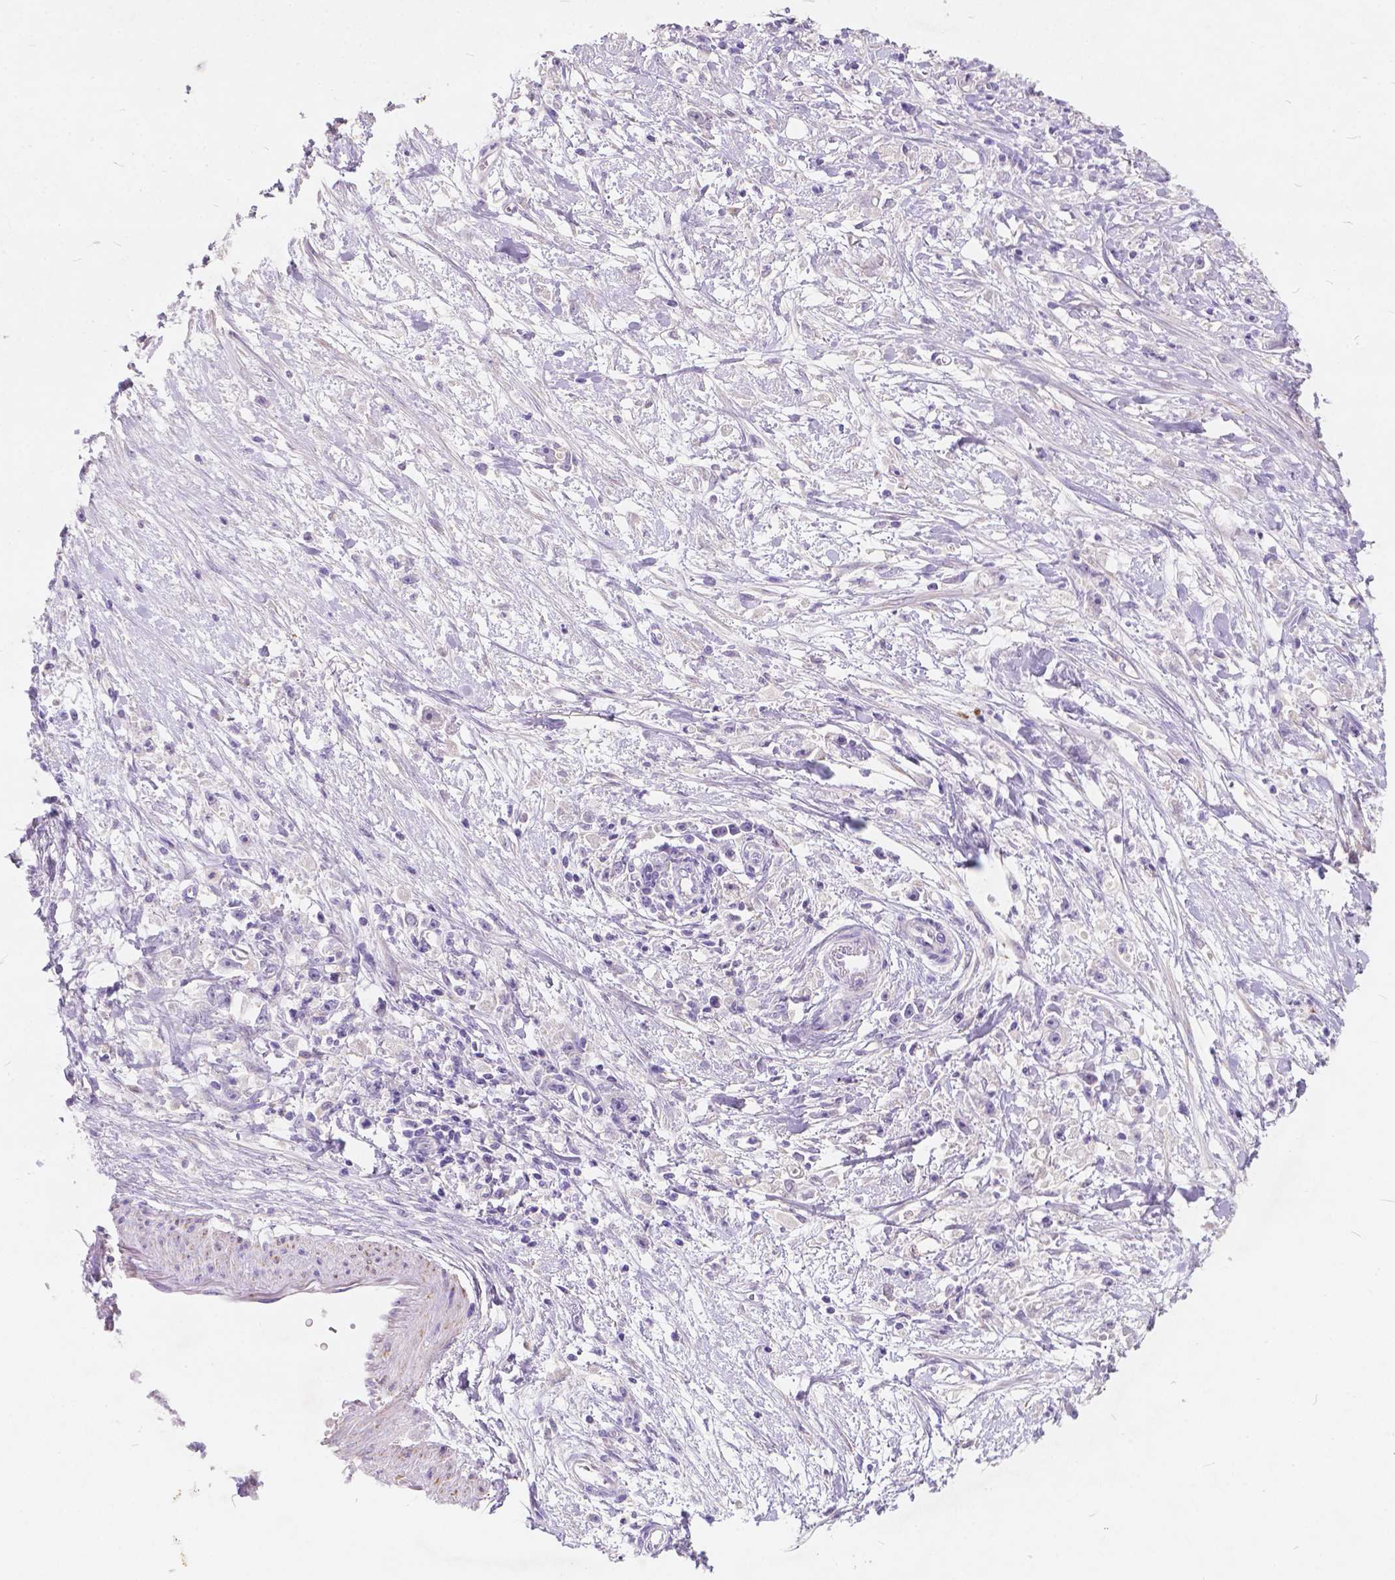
{"staining": {"intensity": "negative", "quantity": "none", "location": "none"}, "tissue": "stomach cancer", "cell_type": "Tumor cells", "image_type": "cancer", "snomed": [{"axis": "morphology", "description": "Adenocarcinoma, NOS"}, {"axis": "topography", "description": "Stomach"}], "caption": "Immunohistochemical staining of human stomach cancer (adenocarcinoma) reveals no significant staining in tumor cells.", "gene": "PEX11G", "patient": {"sex": "female", "age": 59}}